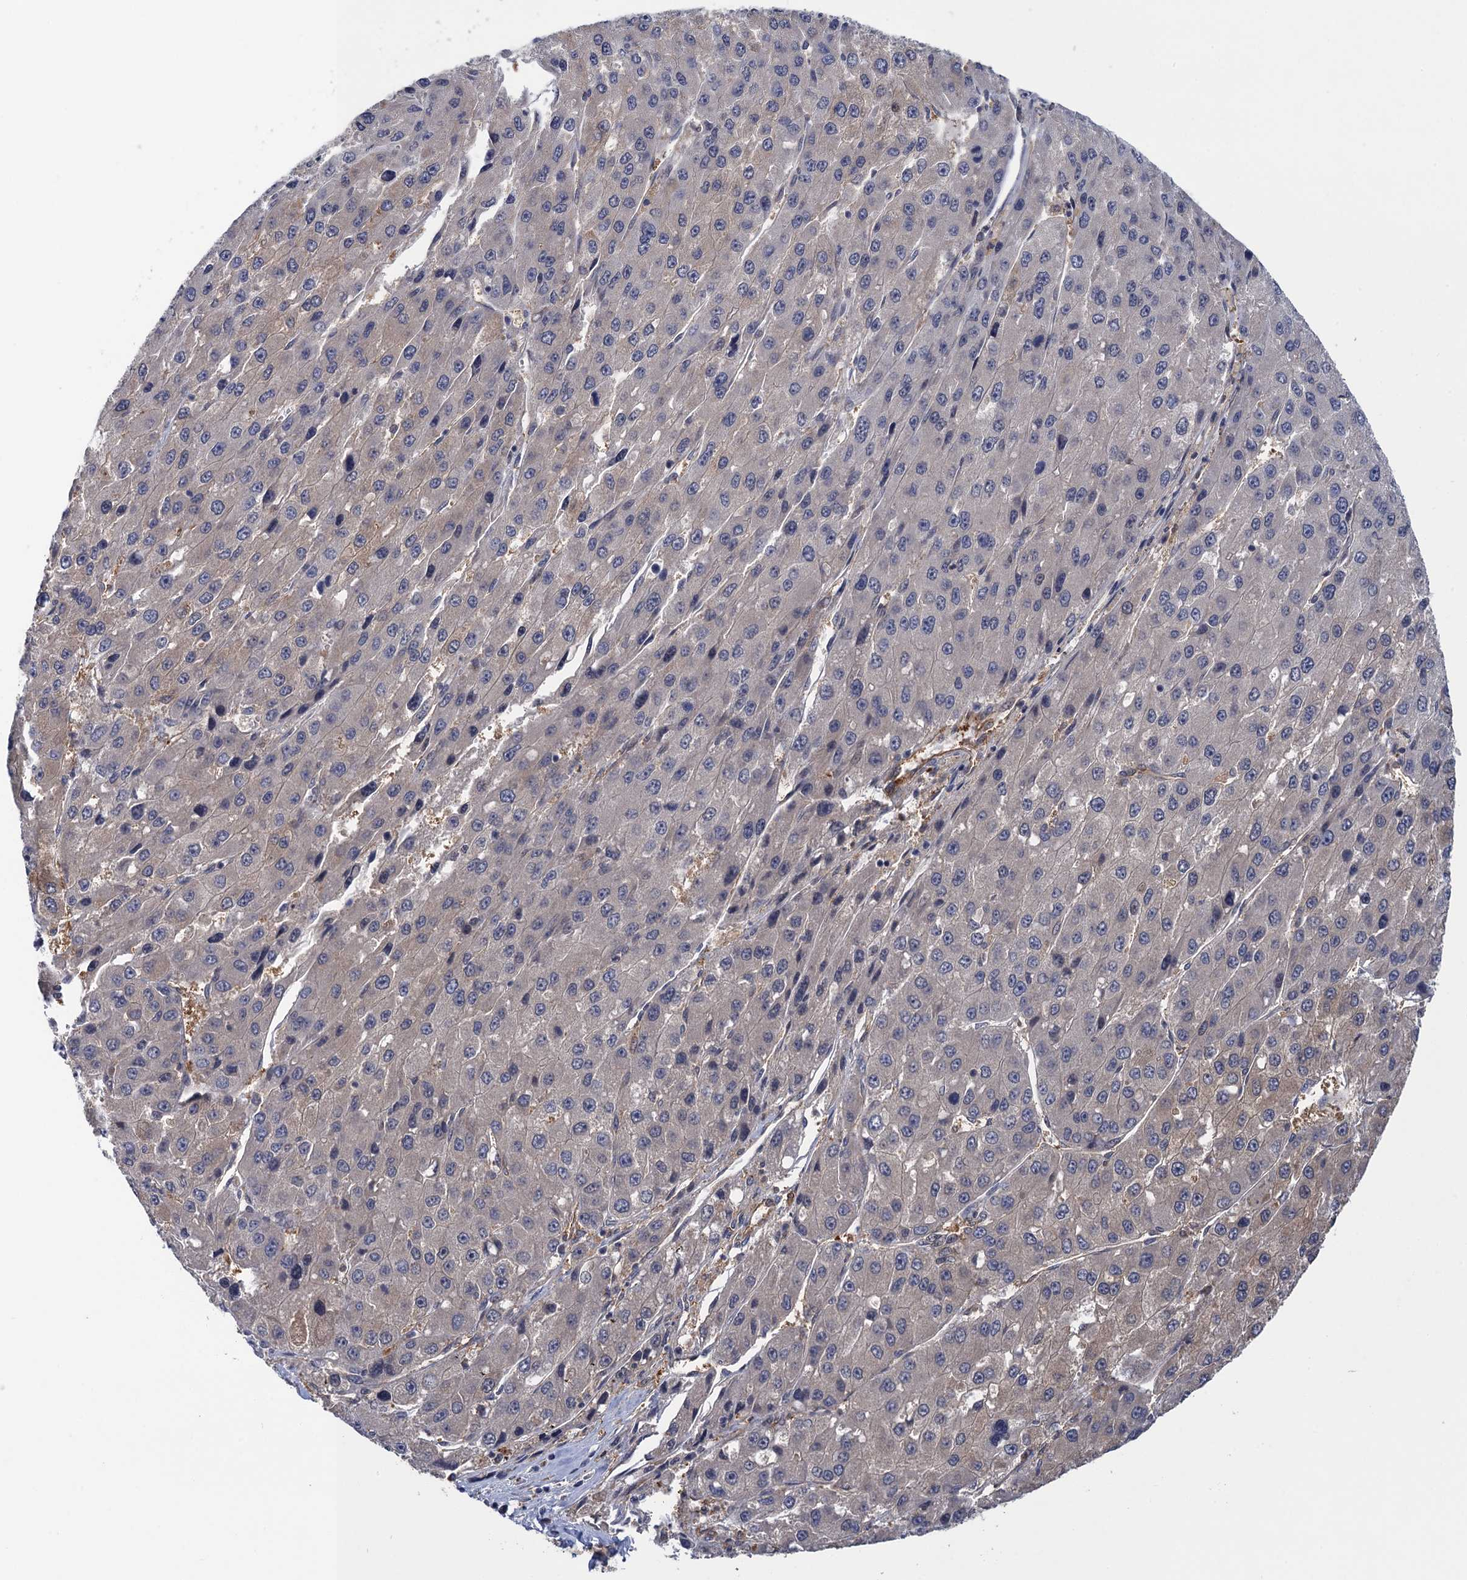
{"staining": {"intensity": "weak", "quantity": "<25%", "location": "cytoplasmic/membranous"}, "tissue": "liver cancer", "cell_type": "Tumor cells", "image_type": "cancer", "snomed": [{"axis": "morphology", "description": "Carcinoma, Hepatocellular, NOS"}, {"axis": "topography", "description": "Liver"}], "caption": "High magnification brightfield microscopy of liver hepatocellular carcinoma stained with DAB (brown) and counterstained with hematoxylin (blue): tumor cells show no significant staining.", "gene": "NEK8", "patient": {"sex": "female", "age": 73}}